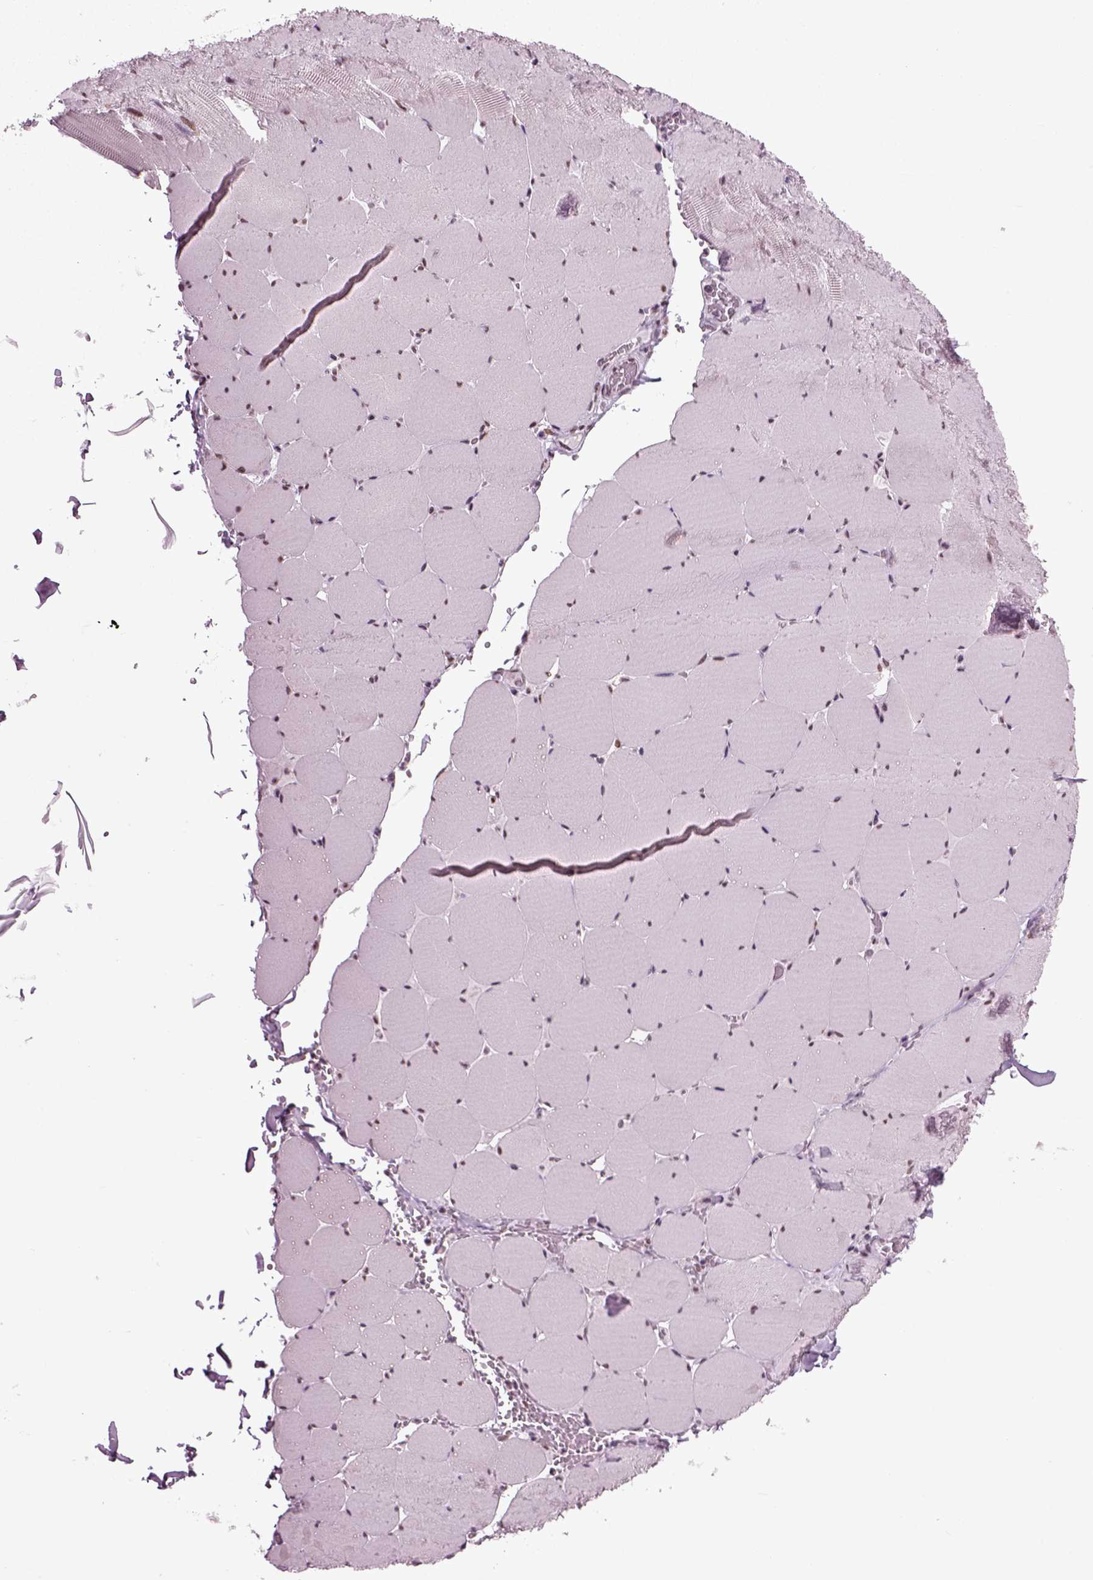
{"staining": {"intensity": "weak", "quantity": "<25%", "location": "nuclear"}, "tissue": "skeletal muscle", "cell_type": "Myocytes", "image_type": "normal", "snomed": [{"axis": "morphology", "description": "Normal tissue, NOS"}, {"axis": "morphology", "description": "Malignant melanoma, Metastatic site"}, {"axis": "topography", "description": "Skeletal muscle"}], "caption": "Immunohistochemistry photomicrograph of normal human skeletal muscle stained for a protein (brown), which exhibits no staining in myocytes.", "gene": "RCOR3", "patient": {"sex": "male", "age": 50}}